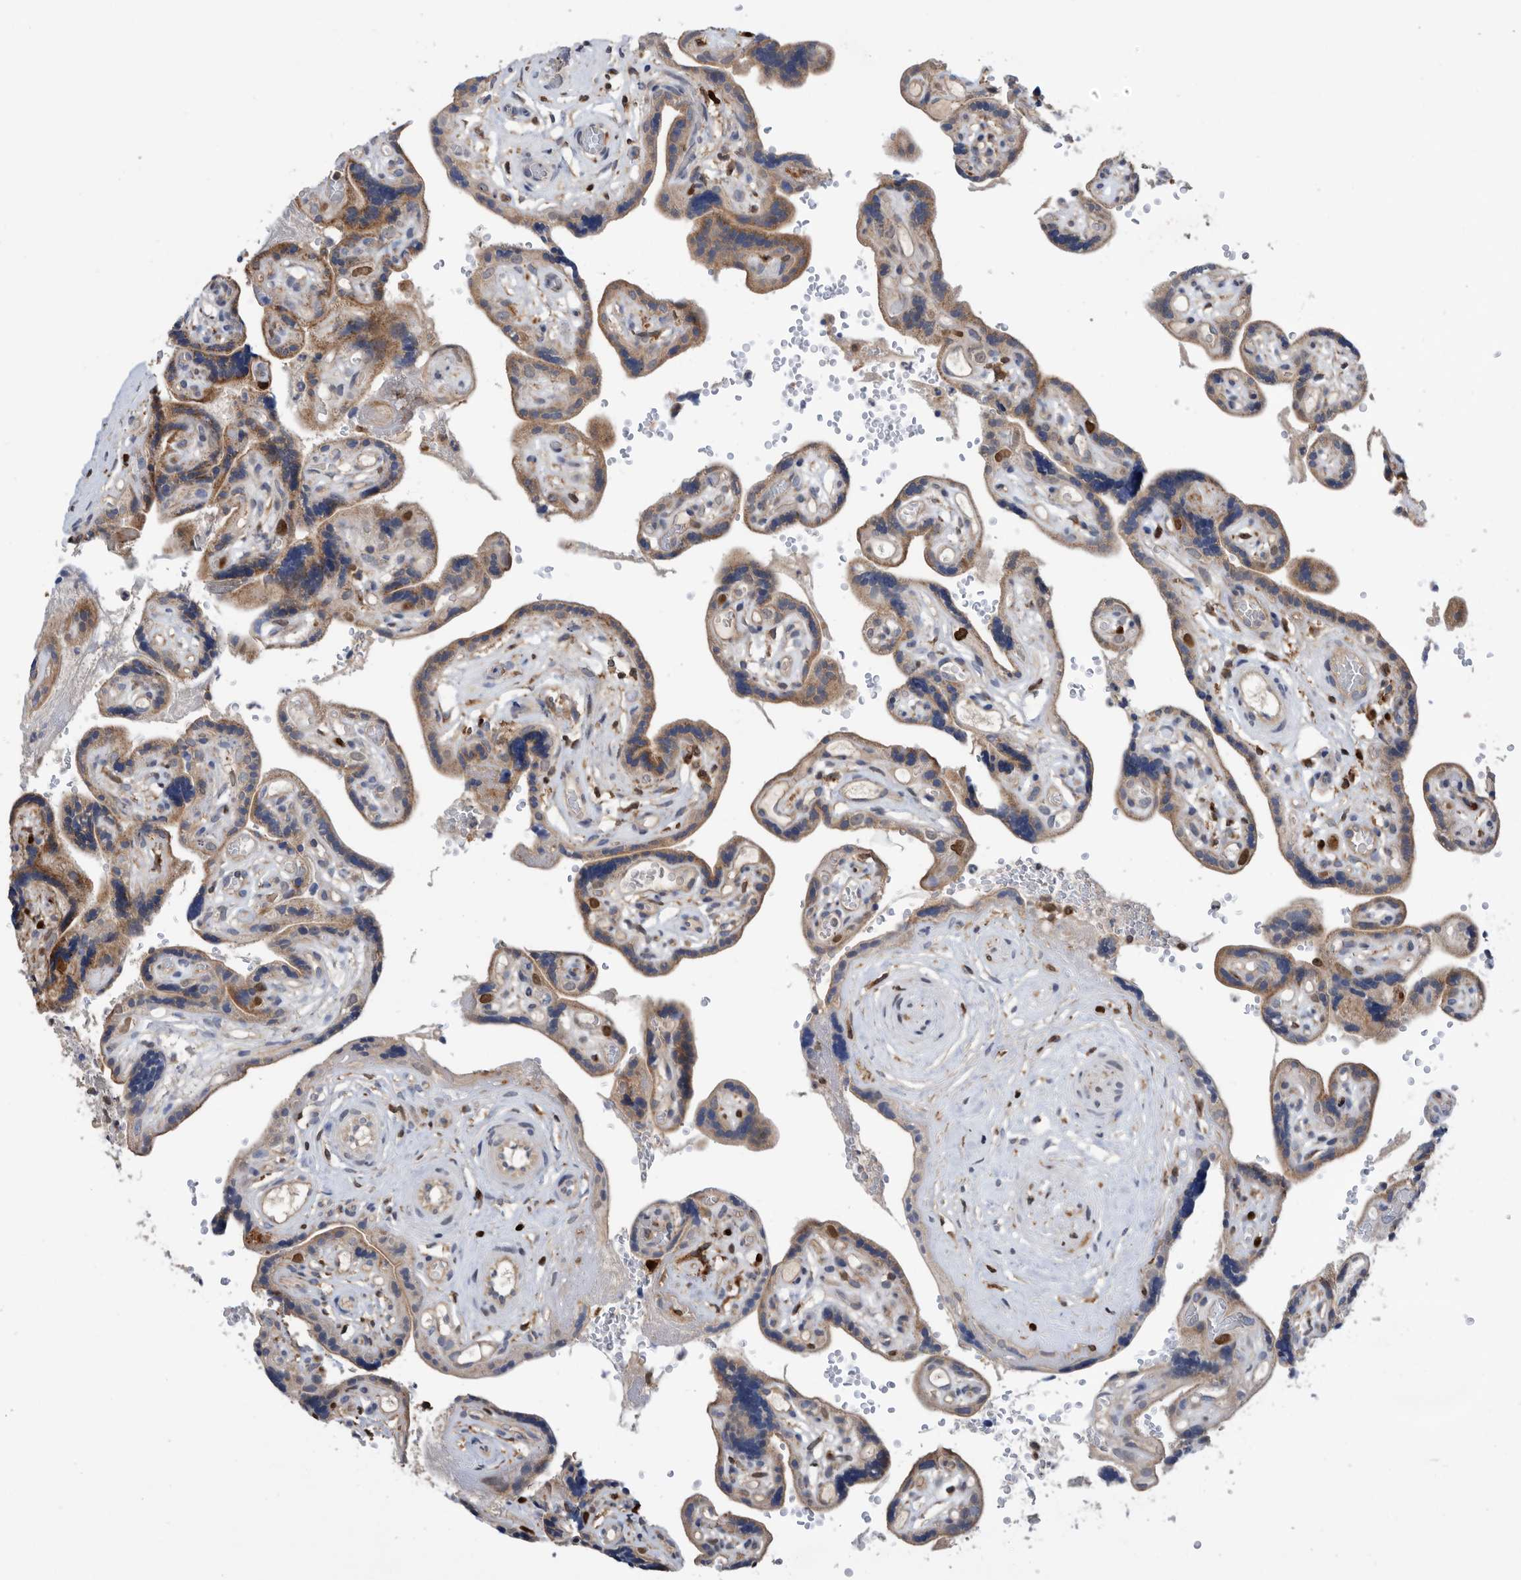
{"staining": {"intensity": "weak", "quantity": ">75%", "location": "cytoplasmic/membranous"}, "tissue": "placenta", "cell_type": "Decidual cells", "image_type": "normal", "snomed": [{"axis": "morphology", "description": "Normal tissue, NOS"}, {"axis": "topography", "description": "Placenta"}], "caption": "Immunohistochemistry (IHC) staining of unremarkable placenta, which shows low levels of weak cytoplasmic/membranous positivity in about >75% of decidual cells indicating weak cytoplasmic/membranous protein expression. The staining was performed using DAB (3,3'-diaminobenzidine) (brown) for protein detection and nuclei were counterstained in hematoxylin (blue).", "gene": "ATAD2", "patient": {"sex": "female", "age": 30}}